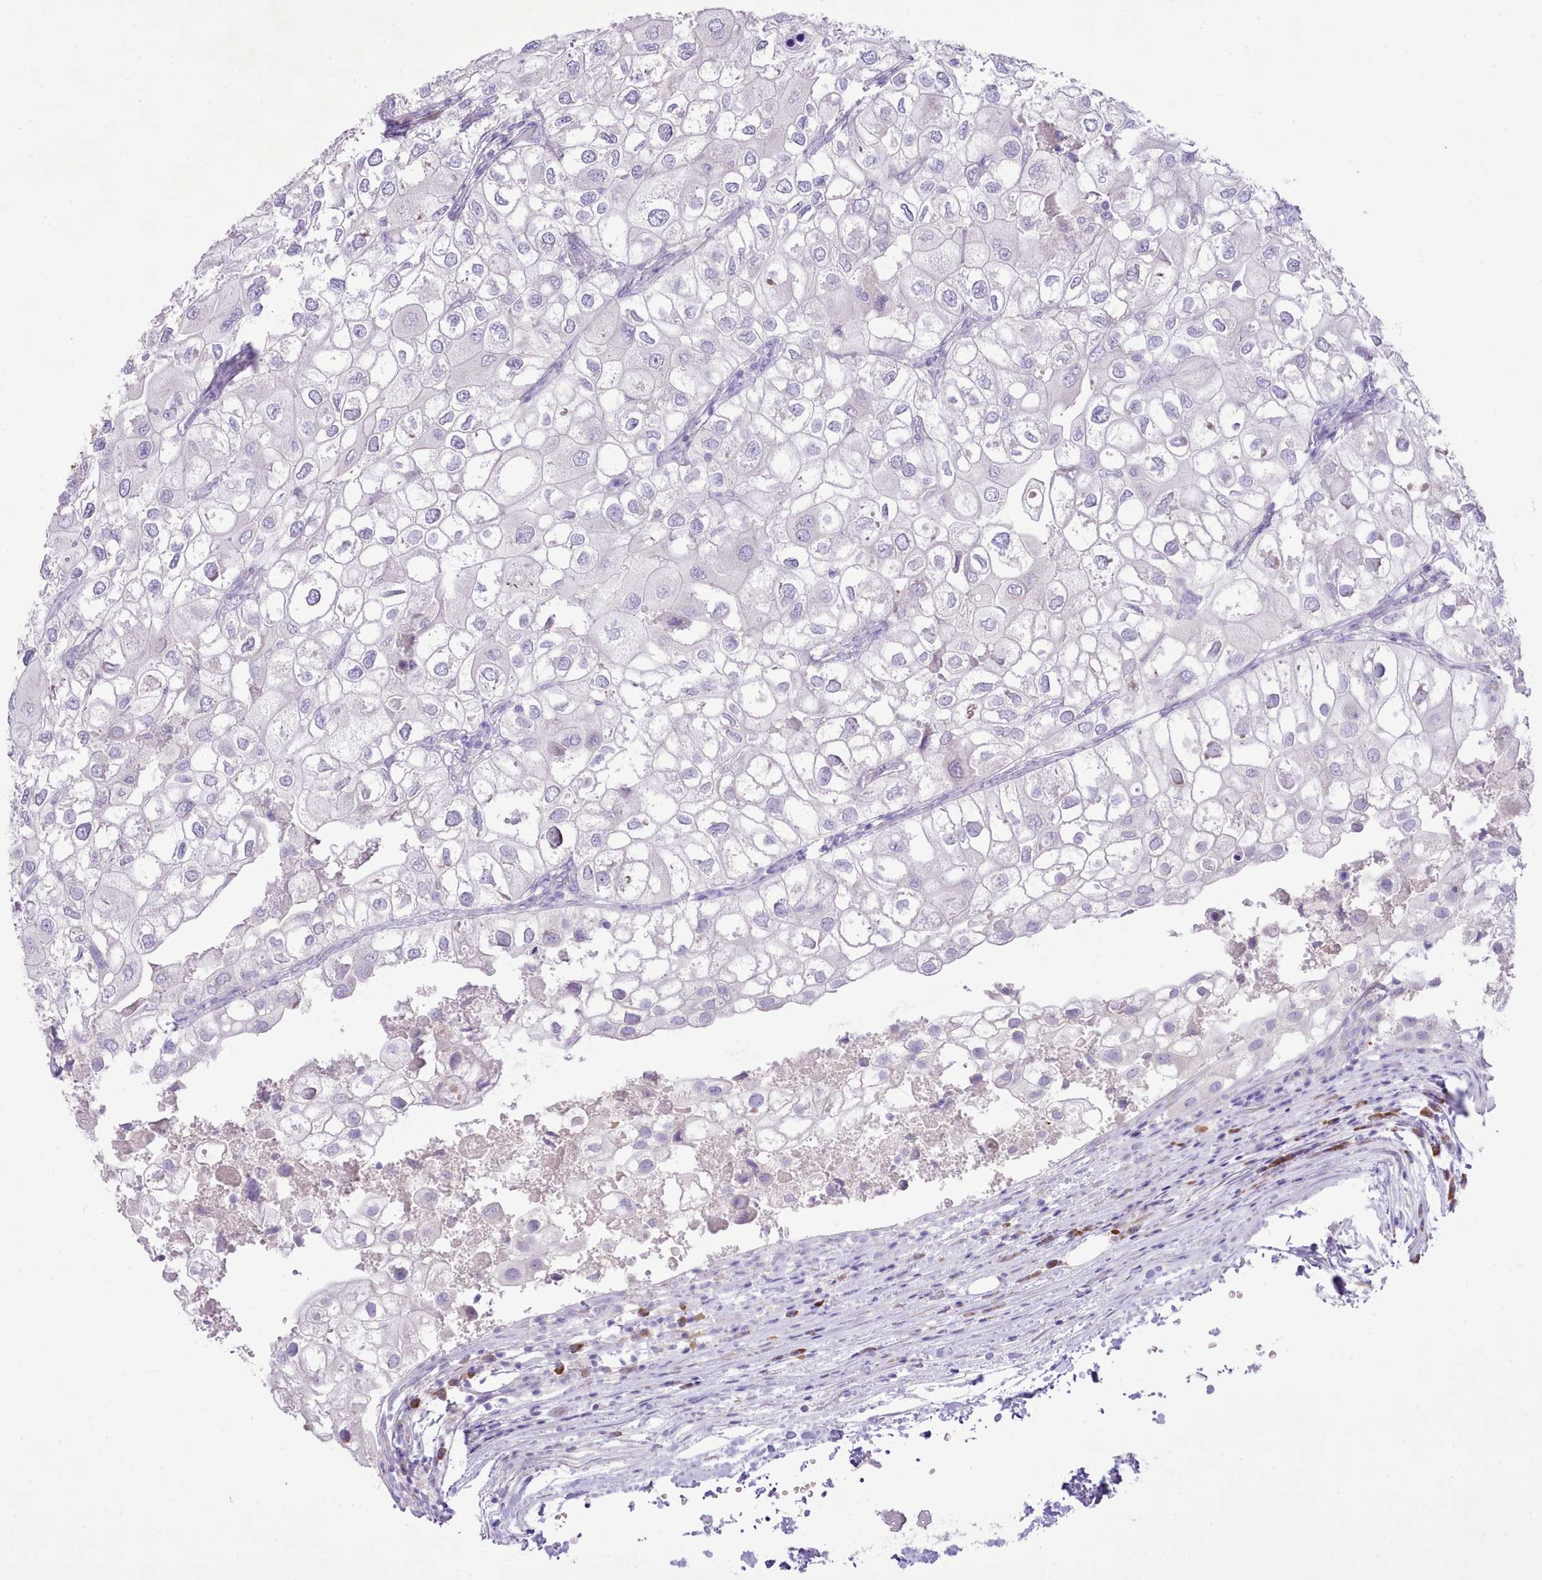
{"staining": {"intensity": "negative", "quantity": "none", "location": "none"}, "tissue": "urothelial cancer", "cell_type": "Tumor cells", "image_type": "cancer", "snomed": [{"axis": "morphology", "description": "Urothelial carcinoma, High grade"}, {"axis": "topography", "description": "Urinary bladder"}], "caption": "This is an IHC image of human high-grade urothelial carcinoma. There is no staining in tumor cells.", "gene": "CCL1", "patient": {"sex": "male", "age": 64}}